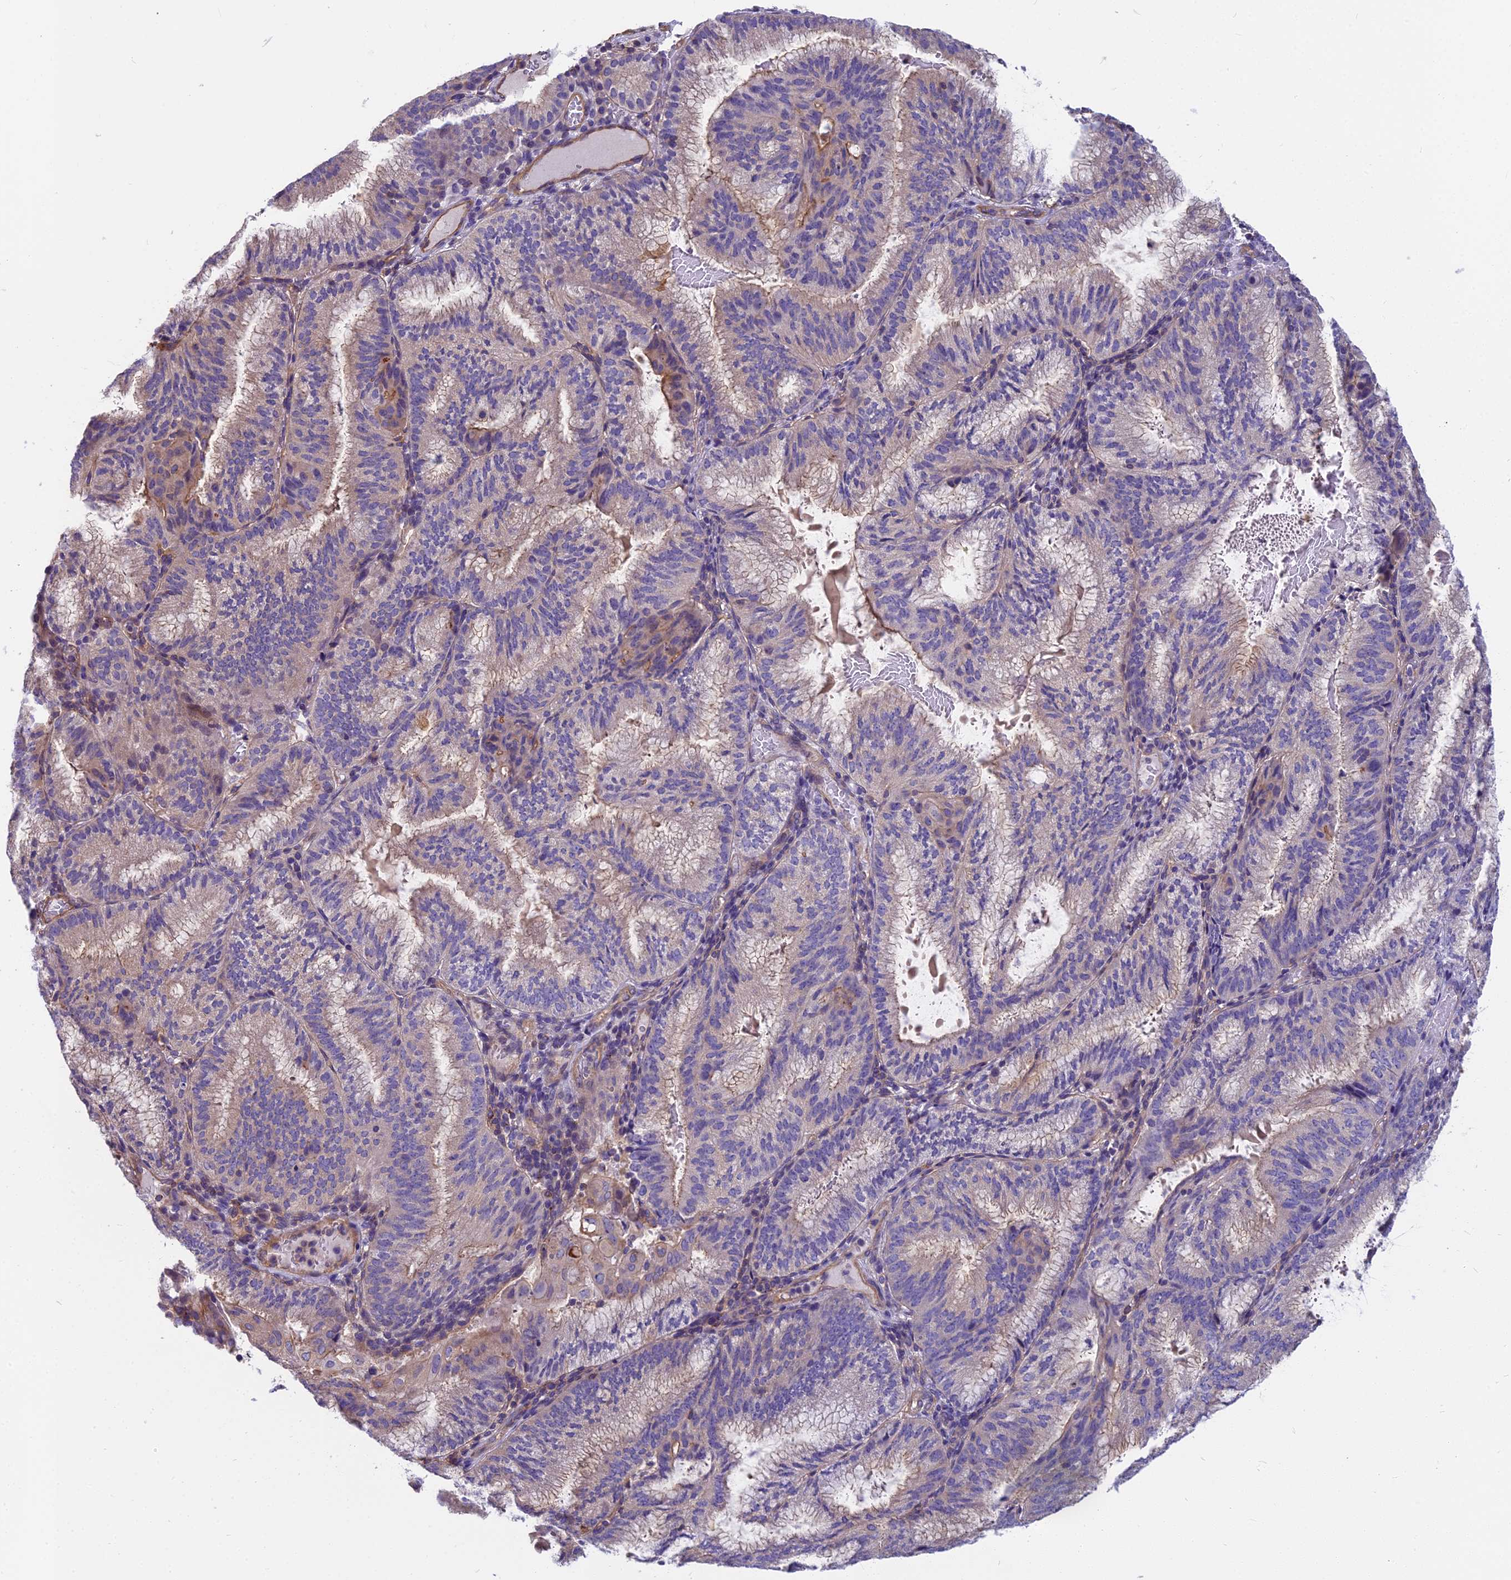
{"staining": {"intensity": "weak", "quantity": "<25%", "location": "cytoplasmic/membranous"}, "tissue": "endometrial cancer", "cell_type": "Tumor cells", "image_type": "cancer", "snomed": [{"axis": "morphology", "description": "Adenocarcinoma, NOS"}, {"axis": "topography", "description": "Endometrium"}], "caption": "Immunohistochemistry (IHC) of endometrial adenocarcinoma reveals no staining in tumor cells. (Brightfield microscopy of DAB (3,3'-diaminobenzidine) immunohistochemistry (IHC) at high magnification).", "gene": "HLA-DOA", "patient": {"sex": "female", "age": 49}}